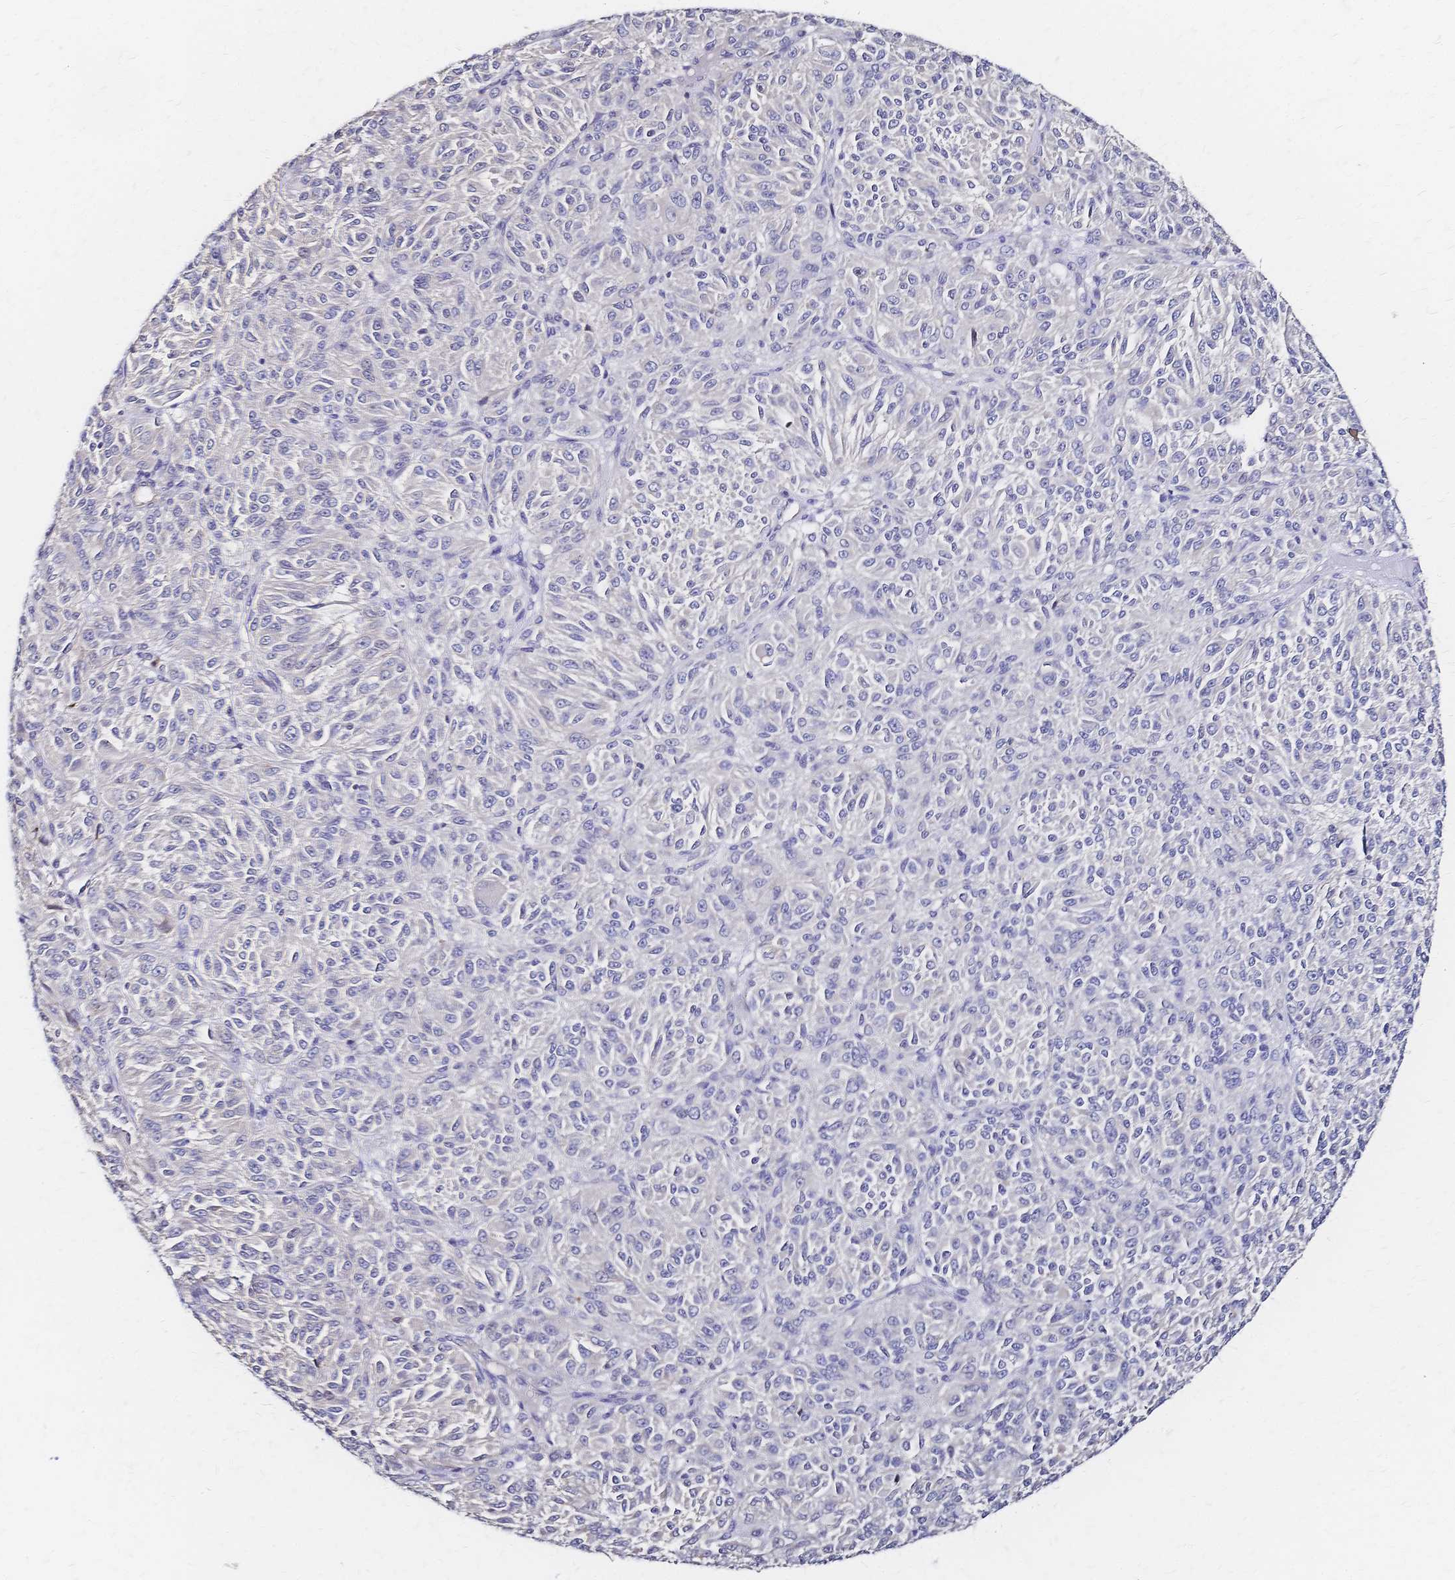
{"staining": {"intensity": "negative", "quantity": "none", "location": "none"}, "tissue": "melanoma", "cell_type": "Tumor cells", "image_type": "cancer", "snomed": [{"axis": "morphology", "description": "Malignant melanoma, Metastatic site"}, {"axis": "topography", "description": "Brain"}], "caption": "Photomicrograph shows no significant protein positivity in tumor cells of malignant melanoma (metastatic site). (IHC, brightfield microscopy, high magnification).", "gene": "SLC5A1", "patient": {"sex": "female", "age": 56}}